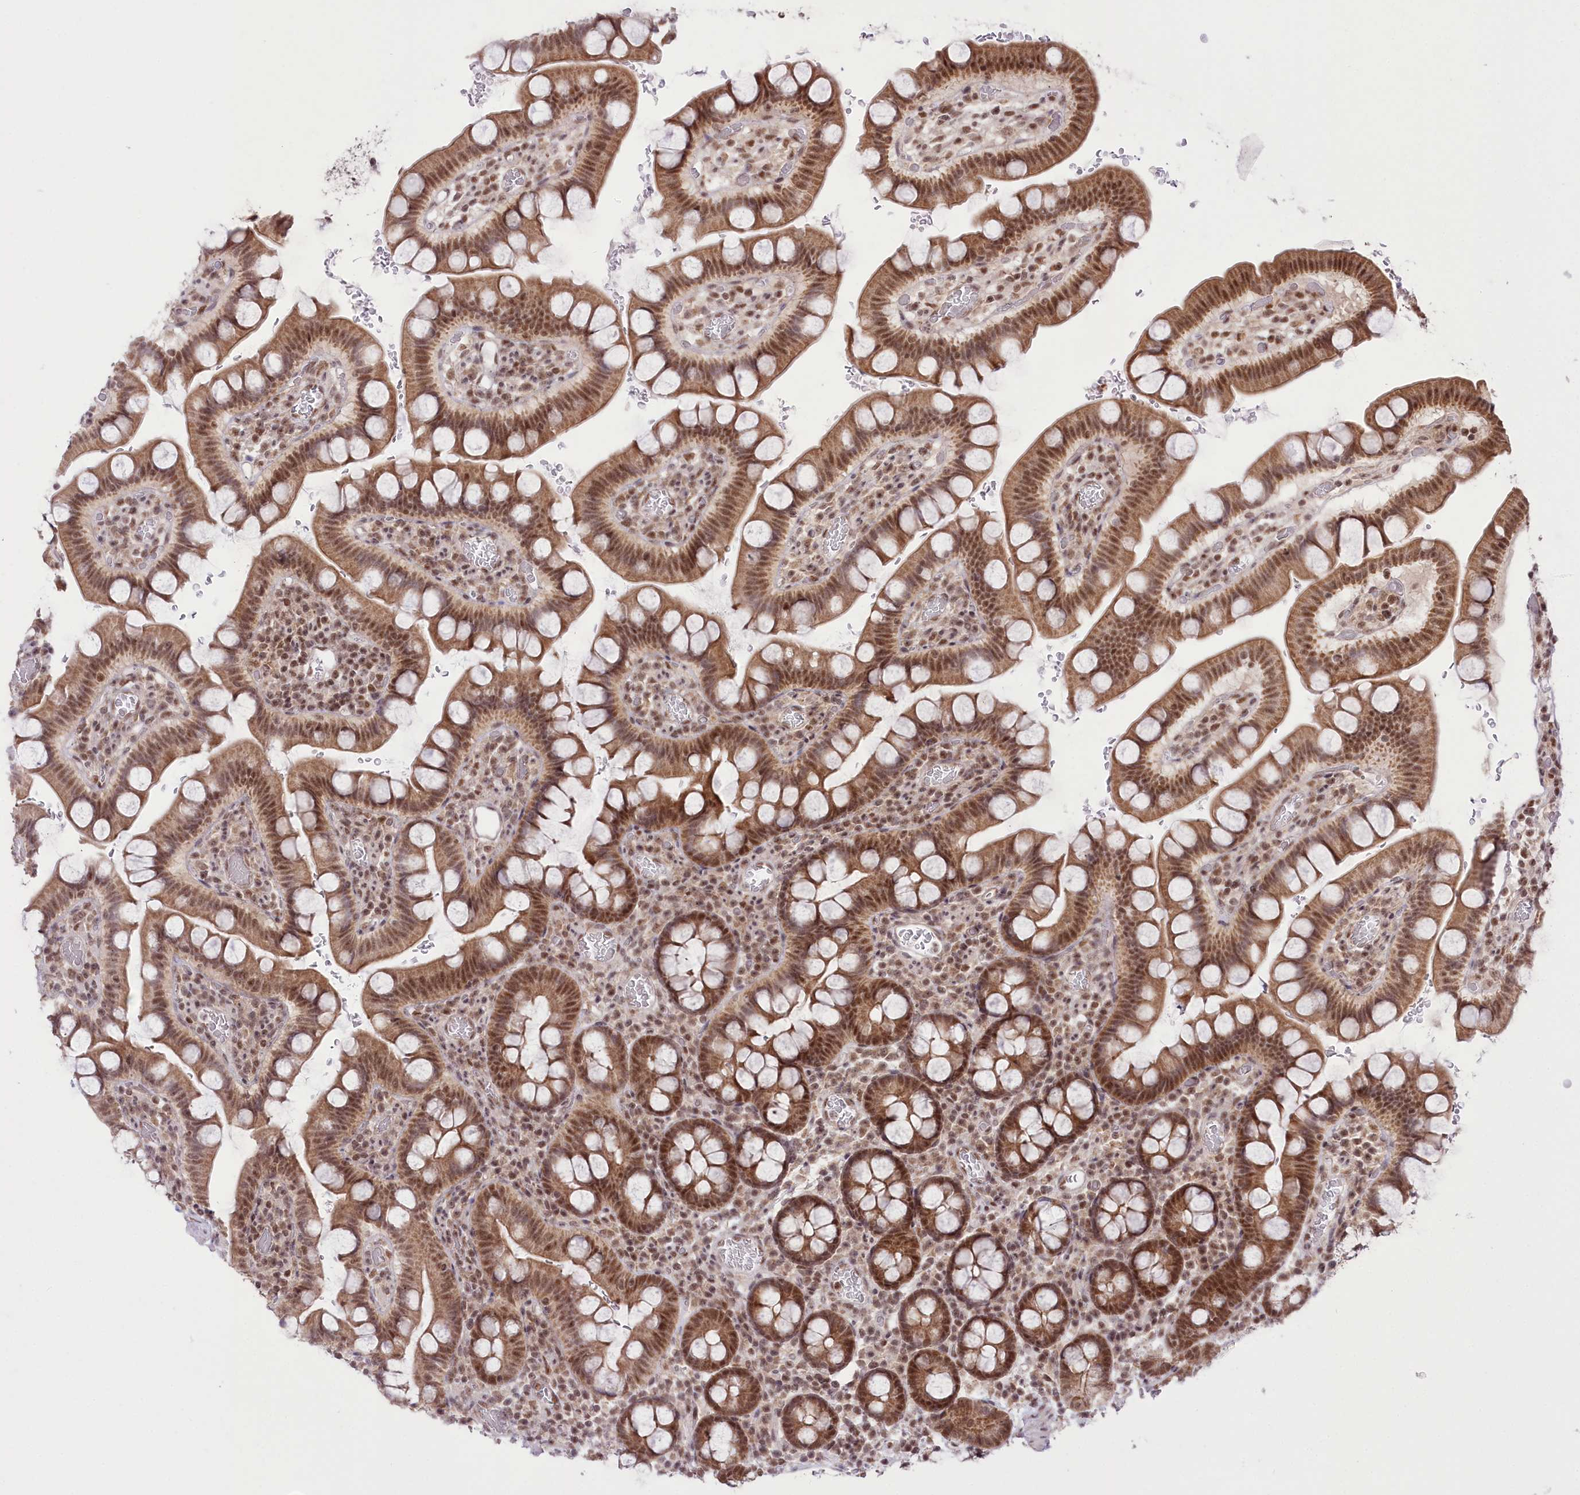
{"staining": {"intensity": "moderate", "quantity": ">75%", "location": "cytoplasmic/membranous,nuclear"}, "tissue": "small intestine", "cell_type": "Glandular cells", "image_type": "normal", "snomed": [{"axis": "morphology", "description": "Normal tissue, NOS"}, {"axis": "topography", "description": "Stomach, upper"}, {"axis": "topography", "description": "Stomach, lower"}, {"axis": "topography", "description": "Small intestine"}], "caption": "A high-resolution photomicrograph shows immunohistochemistry (IHC) staining of unremarkable small intestine, which shows moderate cytoplasmic/membranous,nuclear expression in about >75% of glandular cells. The staining was performed using DAB (3,3'-diaminobenzidine) to visualize the protein expression in brown, while the nuclei were stained in blue with hematoxylin (Magnification: 20x).", "gene": "ZMAT2", "patient": {"sex": "male", "age": 68}}